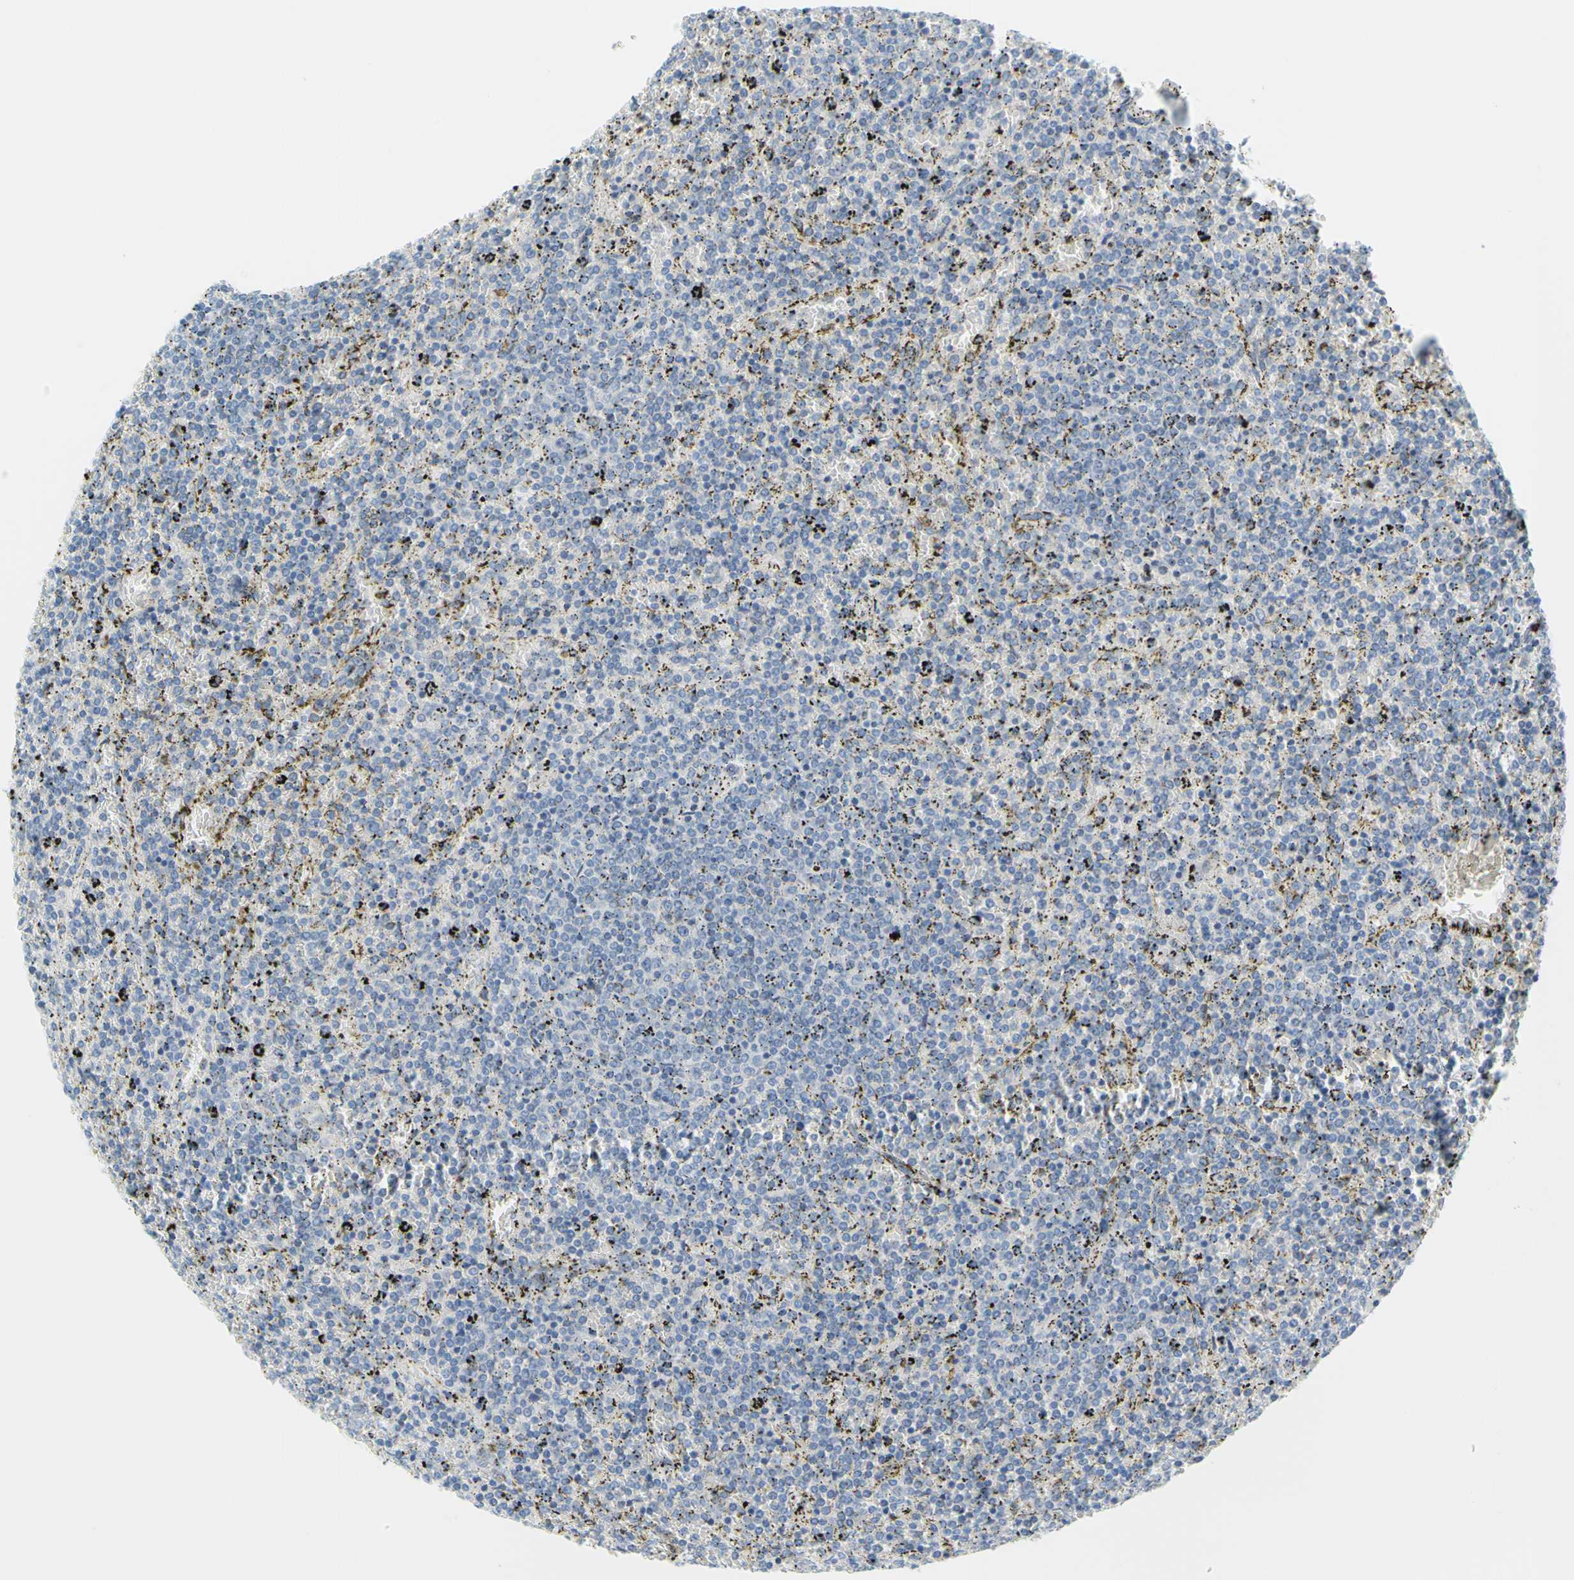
{"staining": {"intensity": "negative", "quantity": "none", "location": "none"}, "tissue": "lymphoma", "cell_type": "Tumor cells", "image_type": "cancer", "snomed": [{"axis": "morphology", "description": "Malignant lymphoma, non-Hodgkin's type, Low grade"}, {"axis": "topography", "description": "Spleen"}], "caption": "Protein analysis of malignant lymphoma, non-Hodgkin's type (low-grade) displays no significant expression in tumor cells.", "gene": "DCT", "patient": {"sex": "female", "age": 77}}